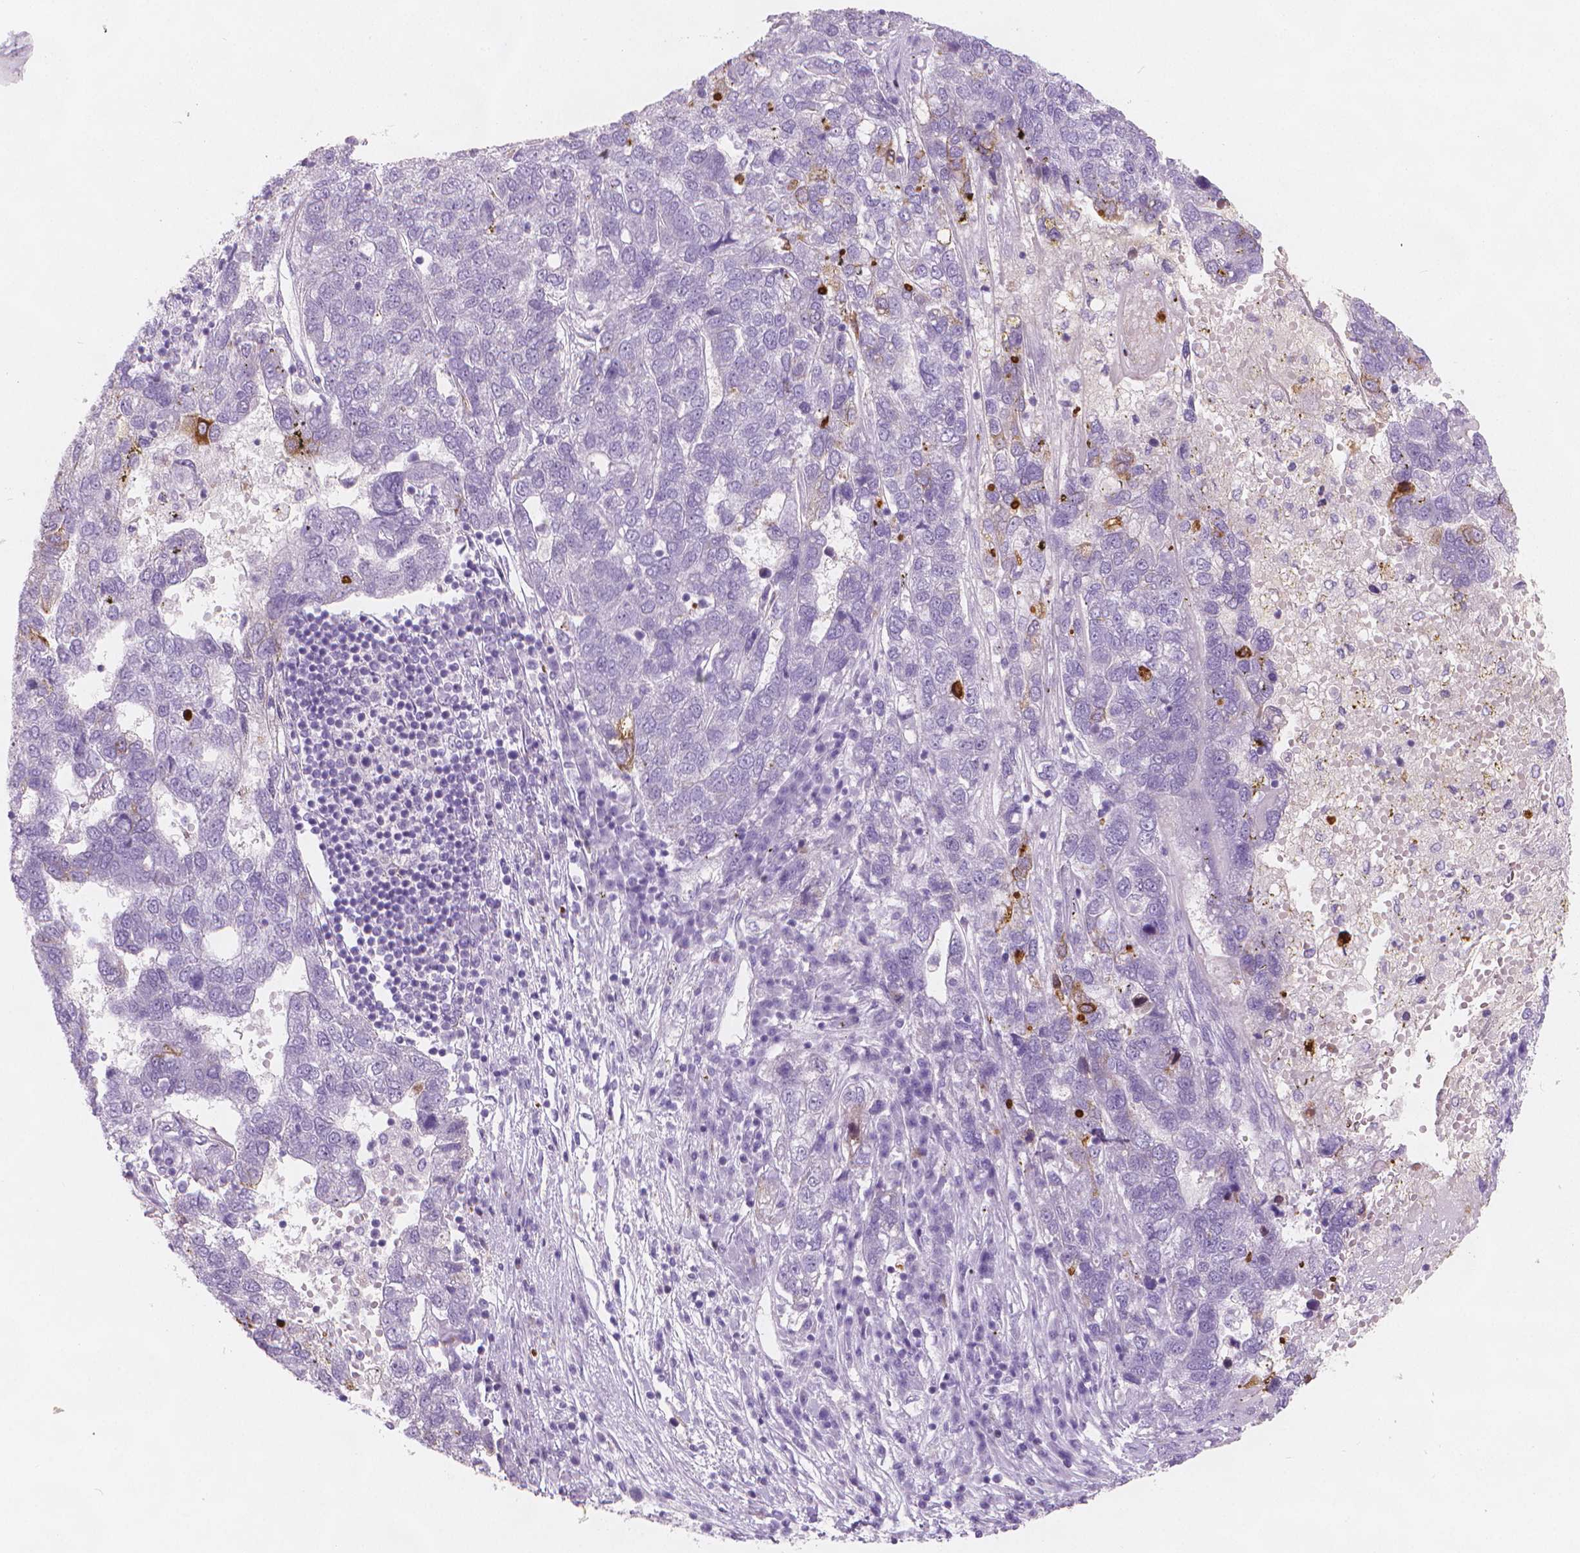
{"staining": {"intensity": "negative", "quantity": "none", "location": "none"}, "tissue": "pancreatic cancer", "cell_type": "Tumor cells", "image_type": "cancer", "snomed": [{"axis": "morphology", "description": "Adenocarcinoma, NOS"}, {"axis": "topography", "description": "Pancreas"}], "caption": "Adenocarcinoma (pancreatic) stained for a protein using IHC reveals no positivity tumor cells.", "gene": "APOA4", "patient": {"sex": "female", "age": 61}}